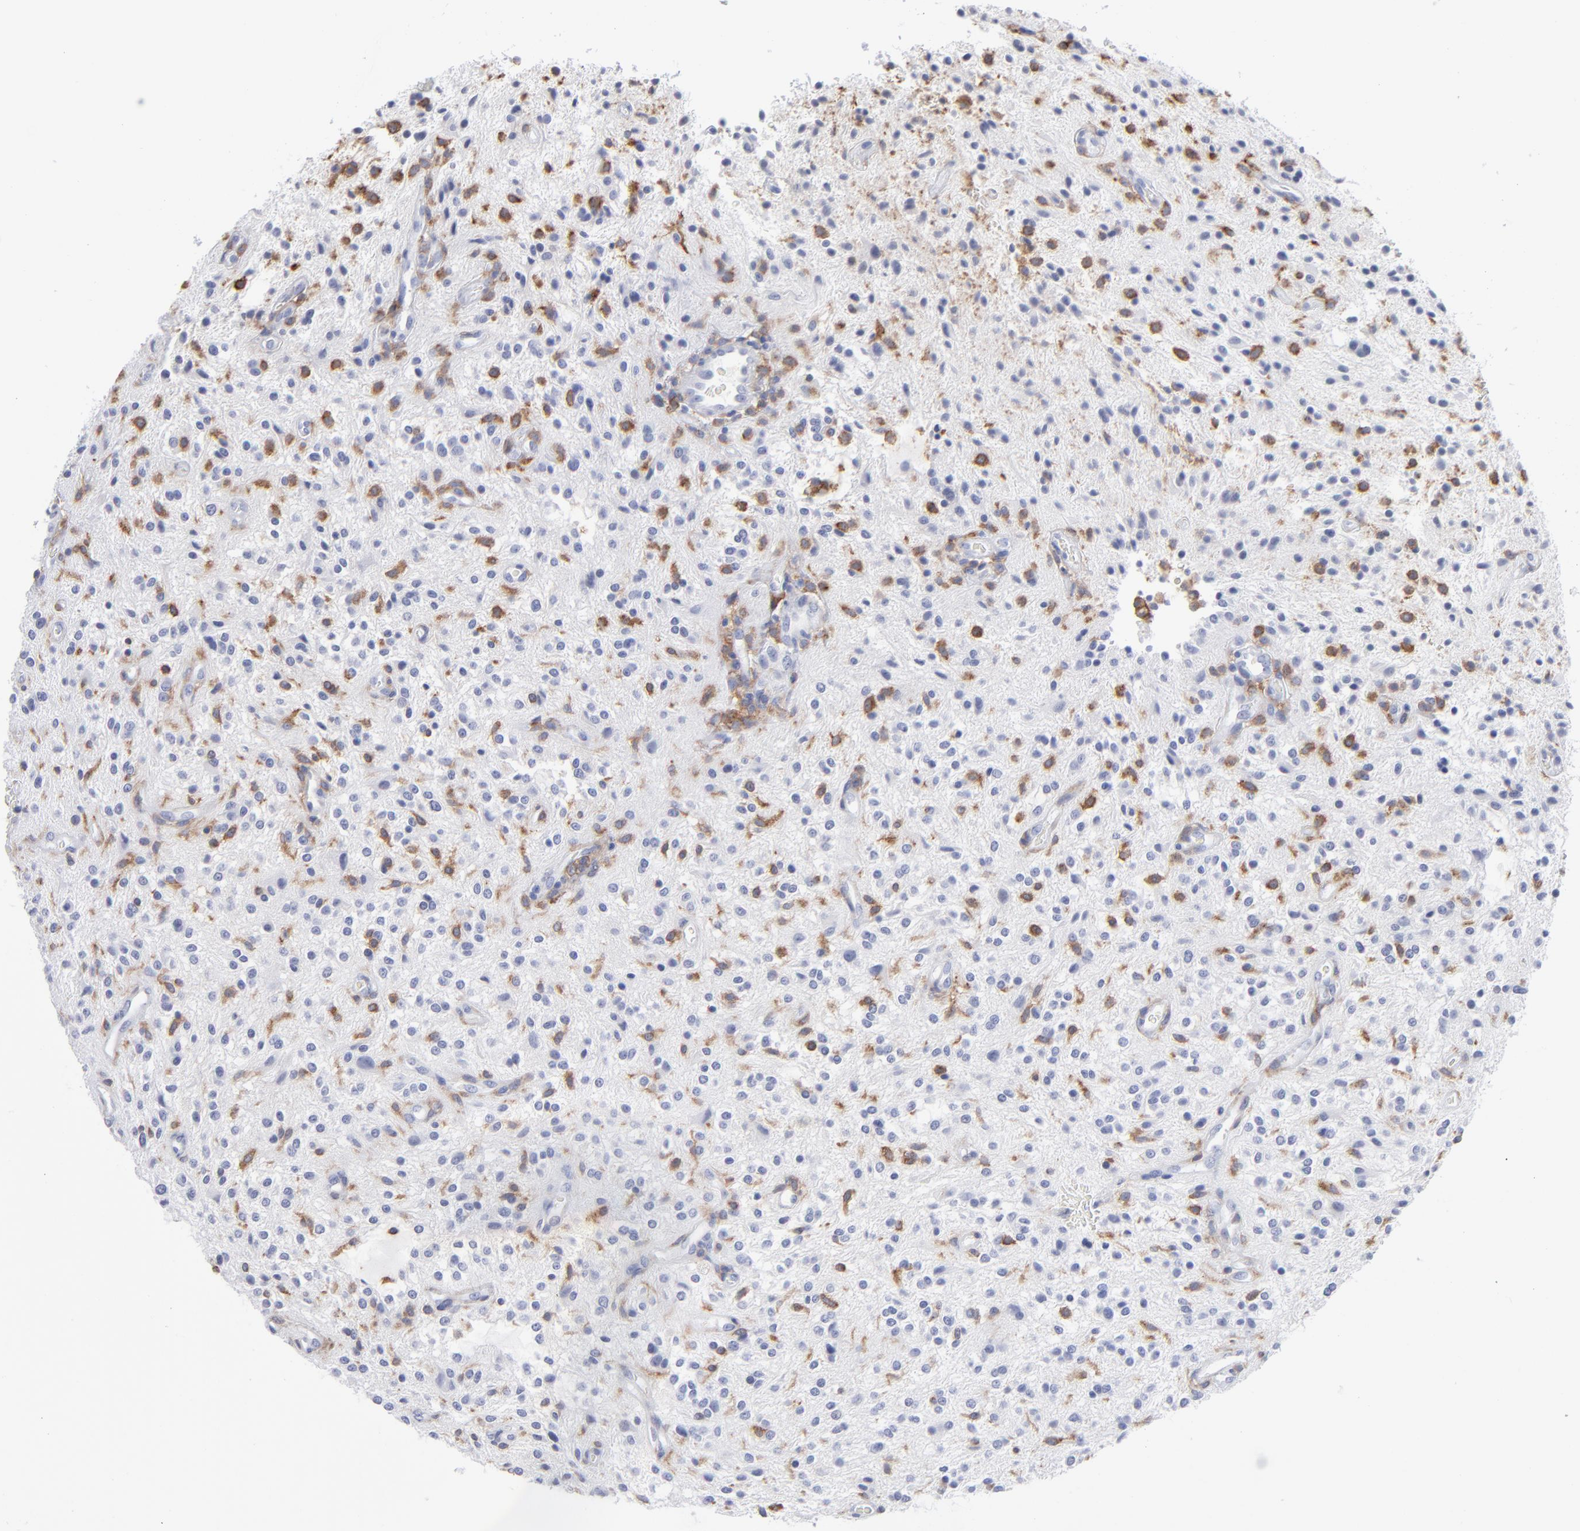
{"staining": {"intensity": "strong", "quantity": "25%-75%", "location": "cytoplasmic/membranous"}, "tissue": "glioma", "cell_type": "Tumor cells", "image_type": "cancer", "snomed": [{"axis": "morphology", "description": "Glioma, malignant, NOS"}, {"axis": "topography", "description": "Cerebellum"}], "caption": "Immunohistochemistry (IHC) micrograph of glioma (malignant) stained for a protein (brown), which demonstrates high levels of strong cytoplasmic/membranous expression in about 25%-75% of tumor cells.", "gene": "LAT2", "patient": {"sex": "female", "age": 10}}